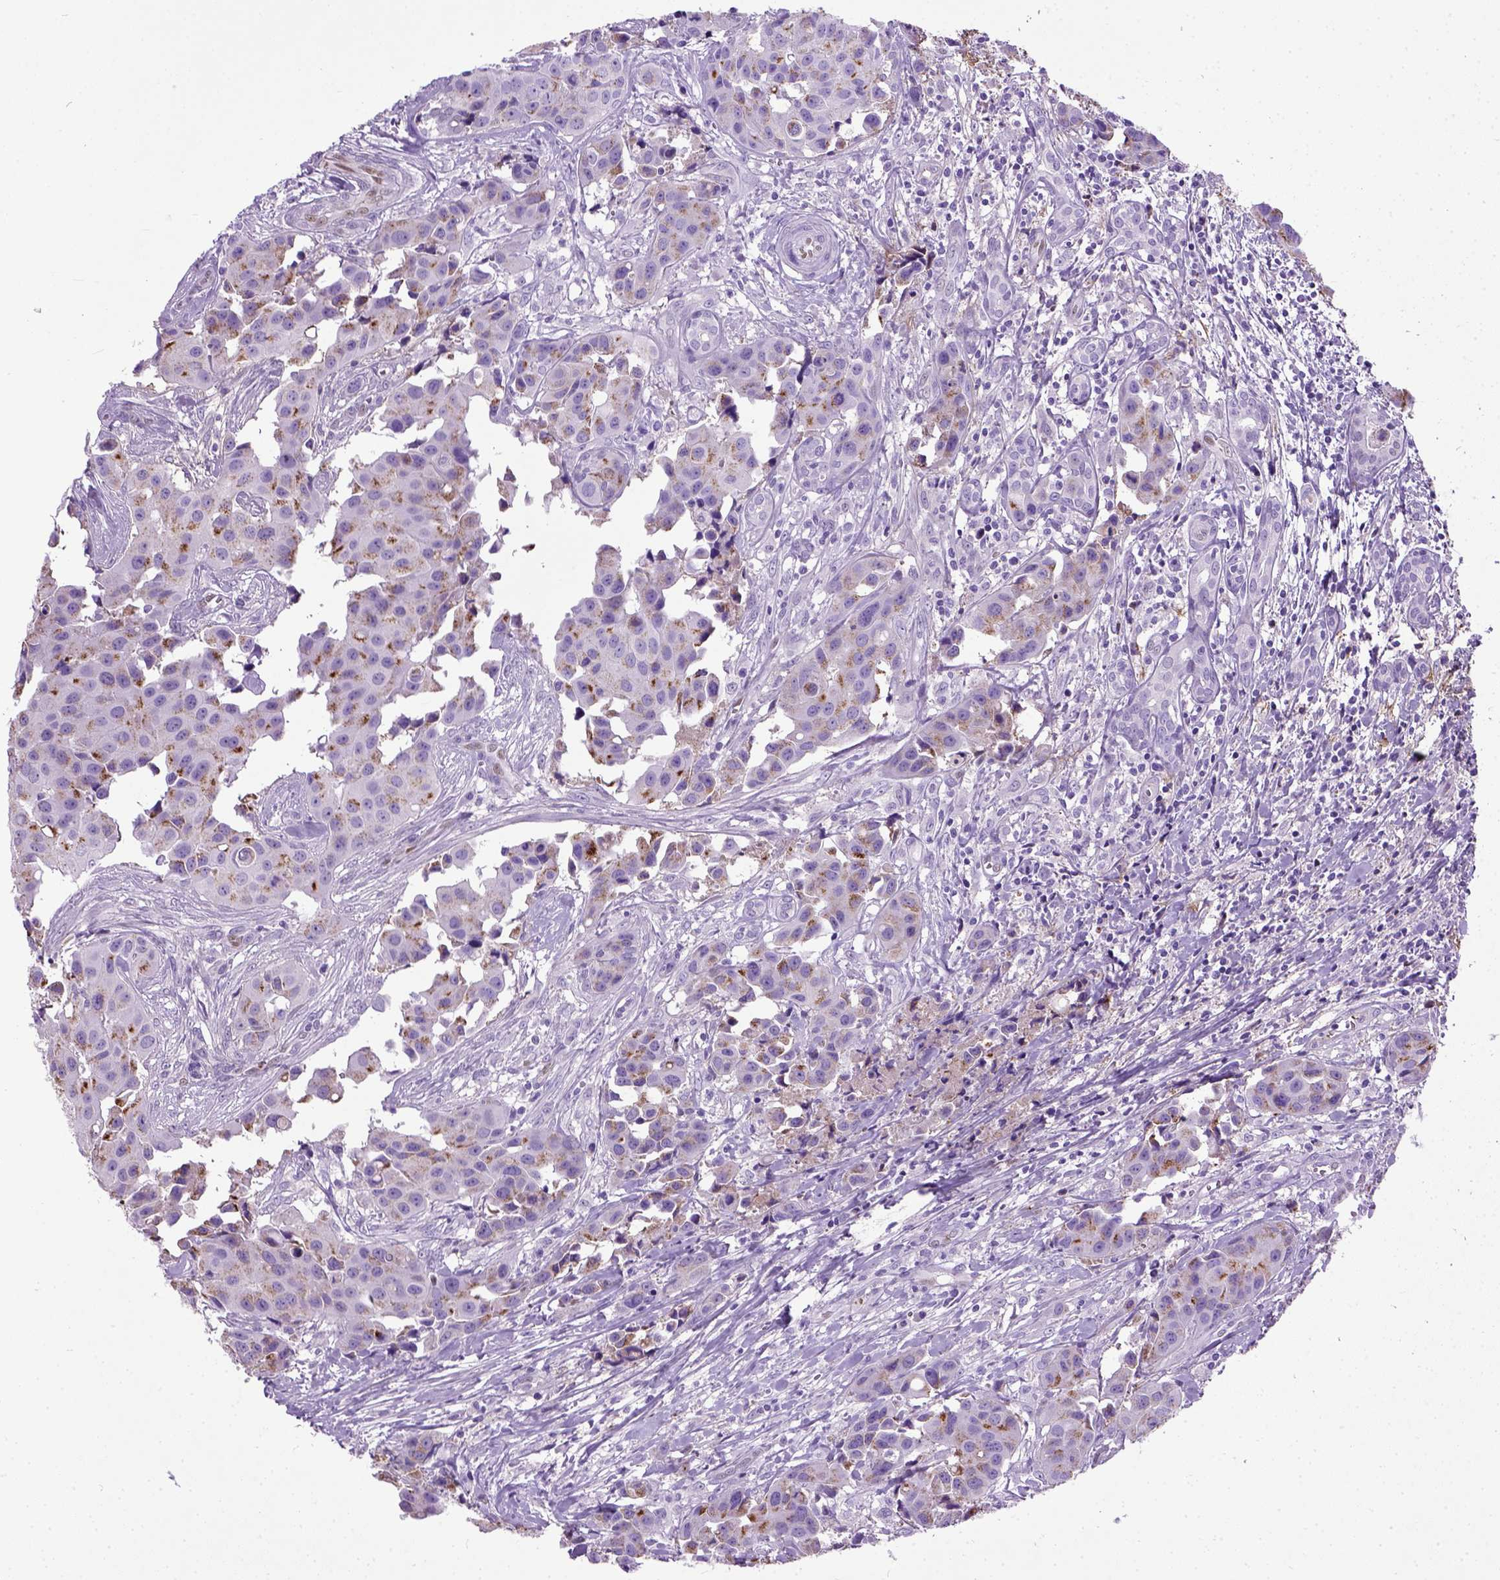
{"staining": {"intensity": "moderate", "quantity": "25%-75%", "location": "cytoplasmic/membranous"}, "tissue": "head and neck cancer", "cell_type": "Tumor cells", "image_type": "cancer", "snomed": [{"axis": "morphology", "description": "Adenocarcinoma, NOS"}, {"axis": "topography", "description": "Head-Neck"}], "caption": "Immunohistochemical staining of head and neck adenocarcinoma displays medium levels of moderate cytoplasmic/membranous protein expression in about 25%-75% of tumor cells.", "gene": "ADAMTS8", "patient": {"sex": "male", "age": 76}}